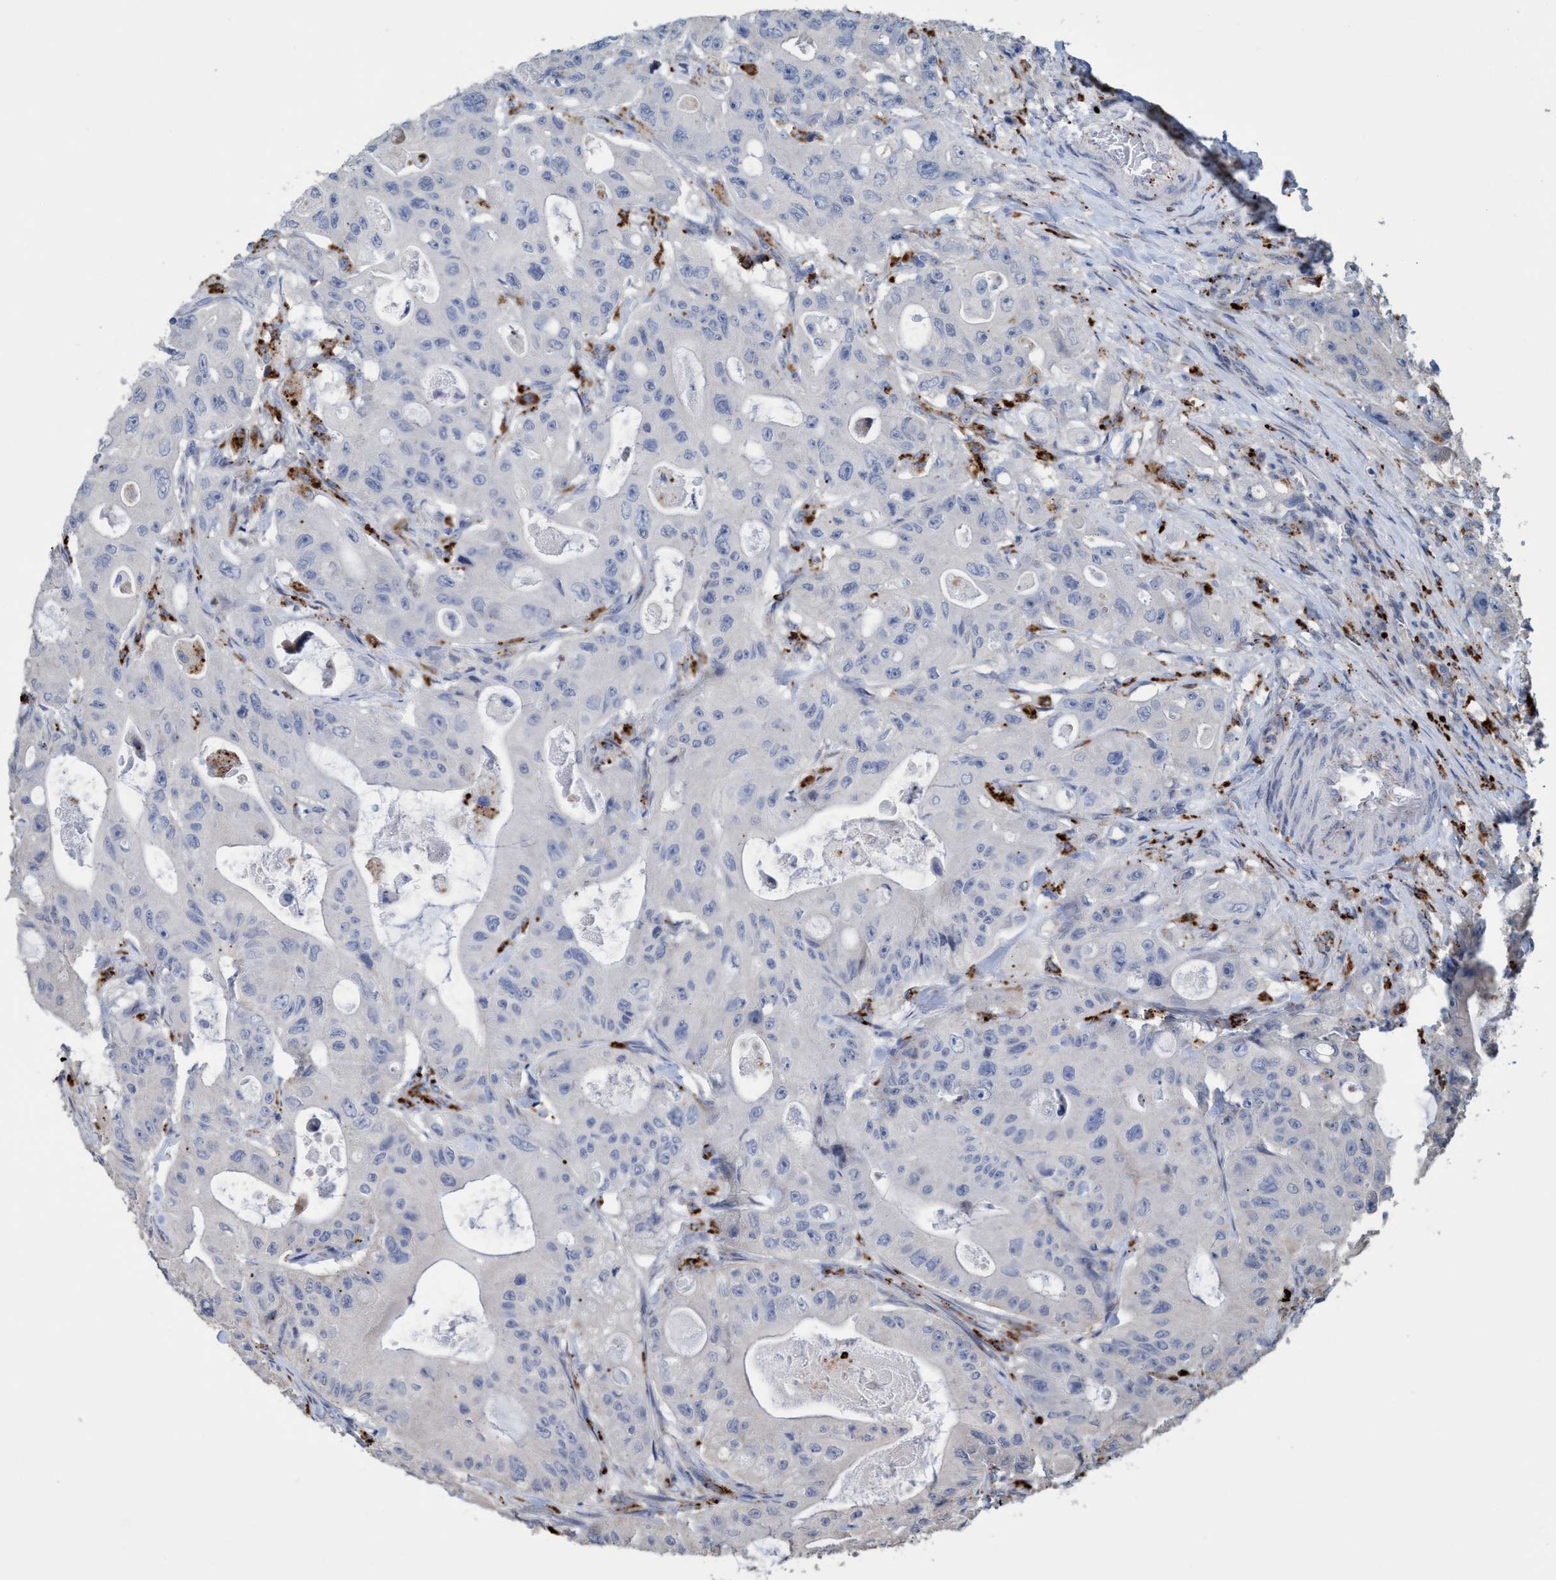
{"staining": {"intensity": "negative", "quantity": "none", "location": "none"}, "tissue": "colorectal cancer", "cell_type": "Tumor cells", "image_type": "cancer", "snomed": [{"axis": "morphology", "description": "Adenocarcinoma, NOS"}, {"axis": "topography", "description": "Colon"}], "caption": "Human colorectal cancer (adenocarcinoma) stained for a protein using IHC reveals no staining in tumor cells.", "gene": "BBS9", "patient": {"sex": "female", "age": 46}}